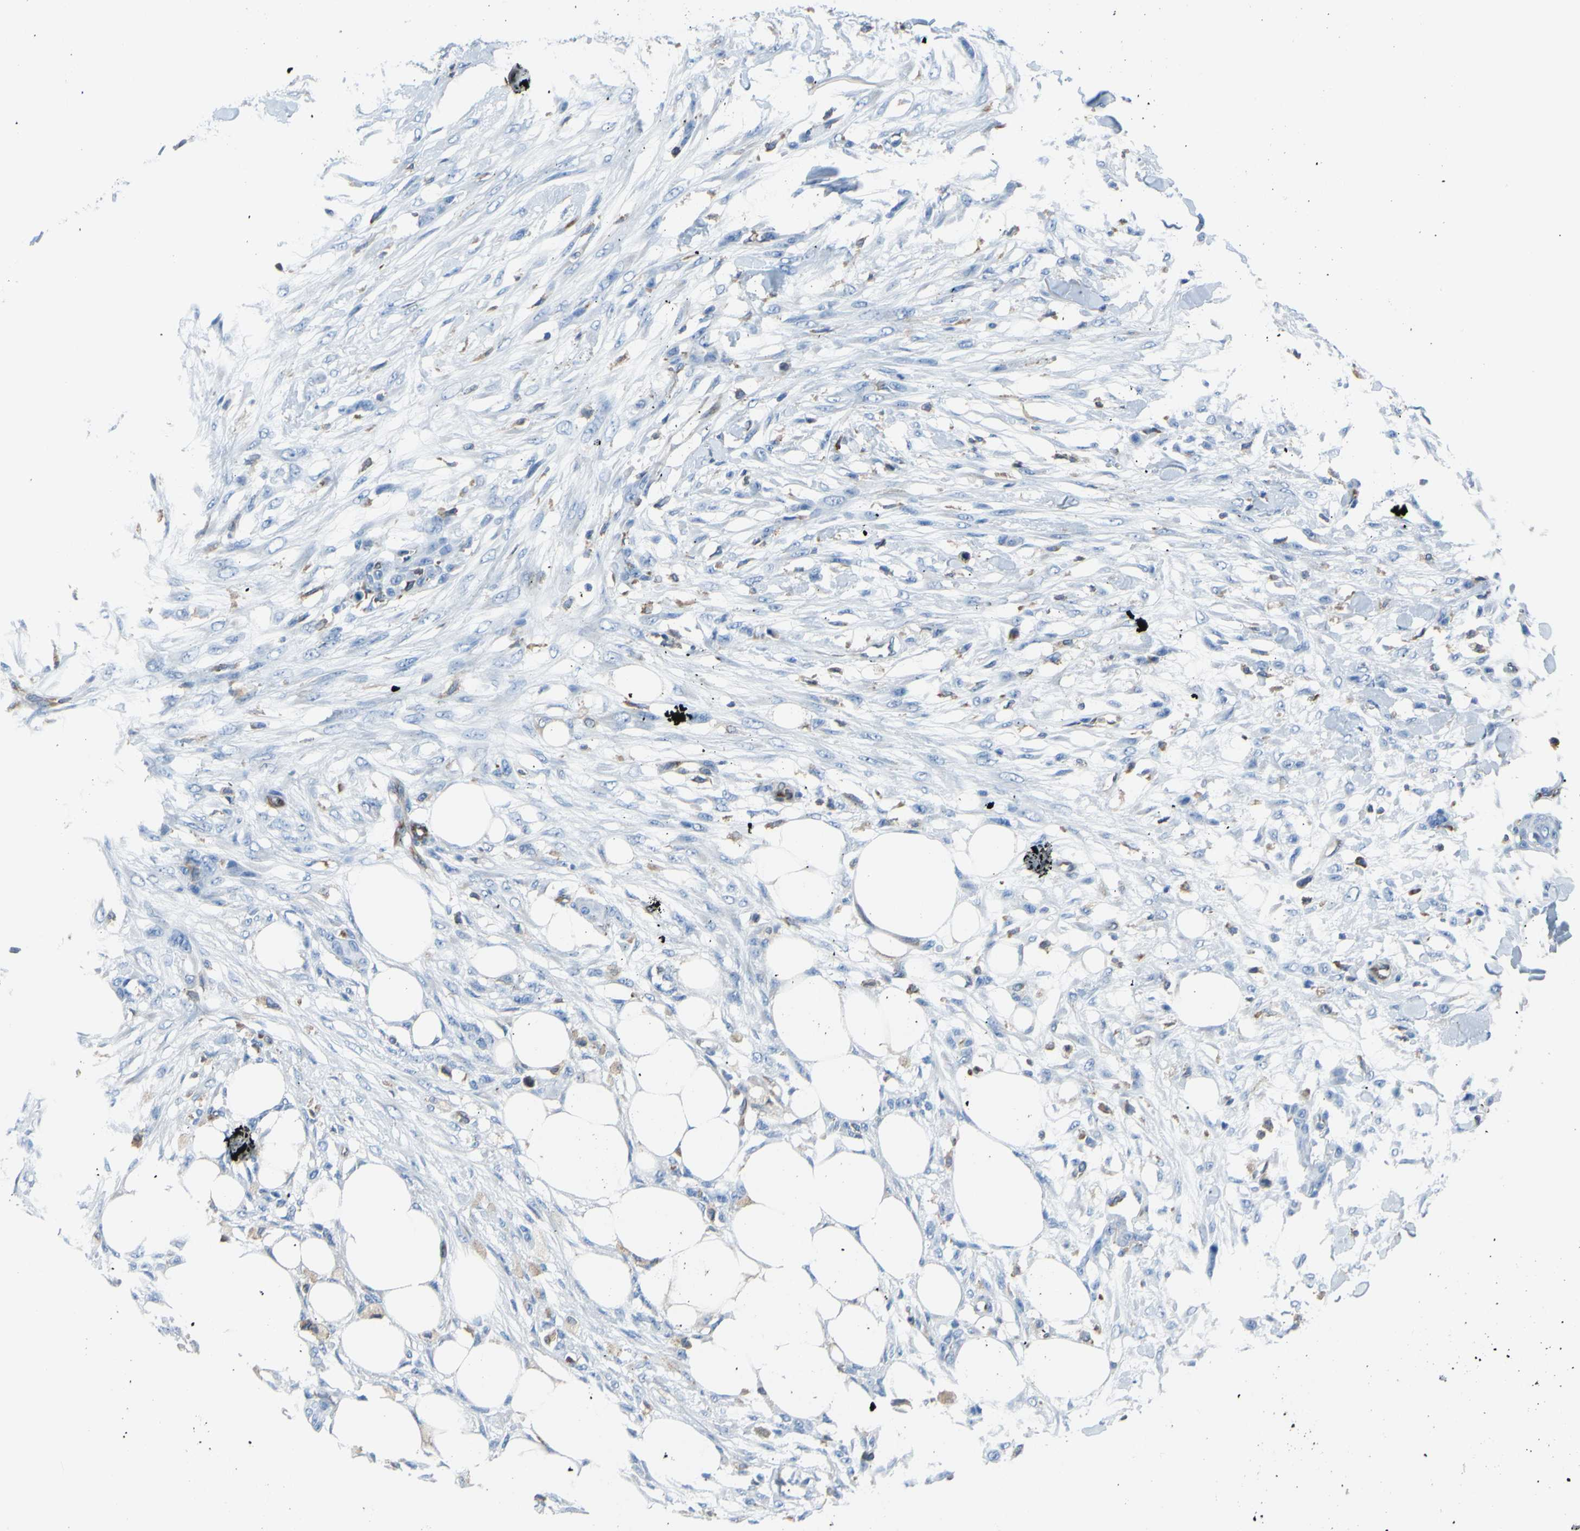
{"staining": {"intensity": "negative", "quantity": "none", "location": "none"}, "tissue": "skin cancer", "cell_type": "Tumor cells", "image_type": "cancer", "snomed": [{"axis": "morphology", "description": "Squamous cell carcinoma, NOS"}, {"axis": "topography", "description": "Skin"}], "caption": "Skin cancer was stained to show a protein in brown. There is no significant positivity in tumor cells.", "gene": "MGST2", "patient": {"sex": "female", "age": 59}}